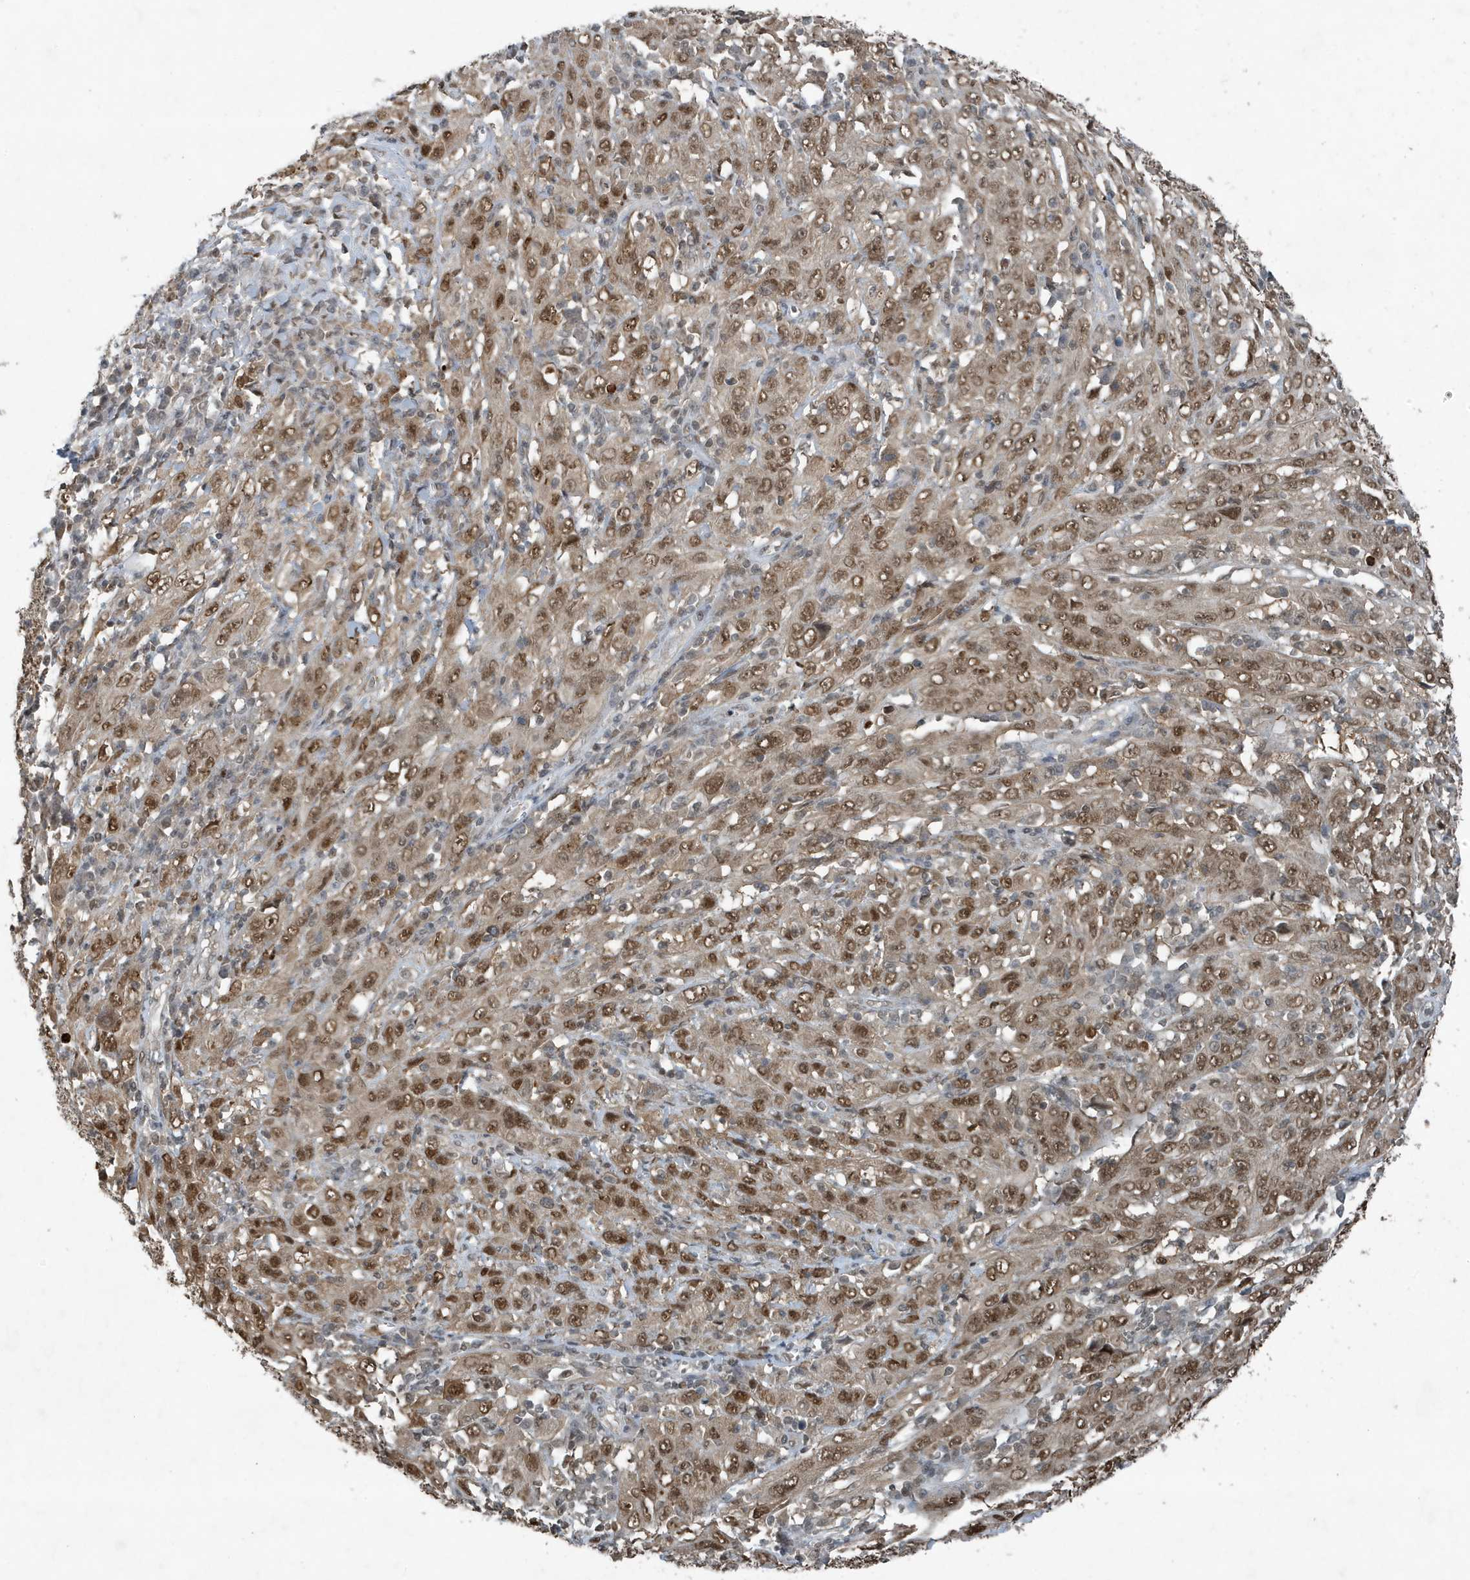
{"staining": {"intensity": "moderate", "quantity": ">75%", "location": "nuclear"}, "tissue": "cervical cancer", "cell_type": "Tumor cells", "image_type": "cancer", "snomed": [{"axis": "morphology", "description": "Squamous cell carcinoma, NOS"}, {"axis": "topography", "description": "Cervix"}], "caption": "High-magnification brightfield microscopy of cervical squamous cell carcinoma stained with DAB (brown) and counterstained with hematoxylin (blue). tumor cells exhibit moderate nuclear expression is identified in about>75% of cells.", "gene": "HSPA1A", "patient": {"sex": "female", "age": 46}}